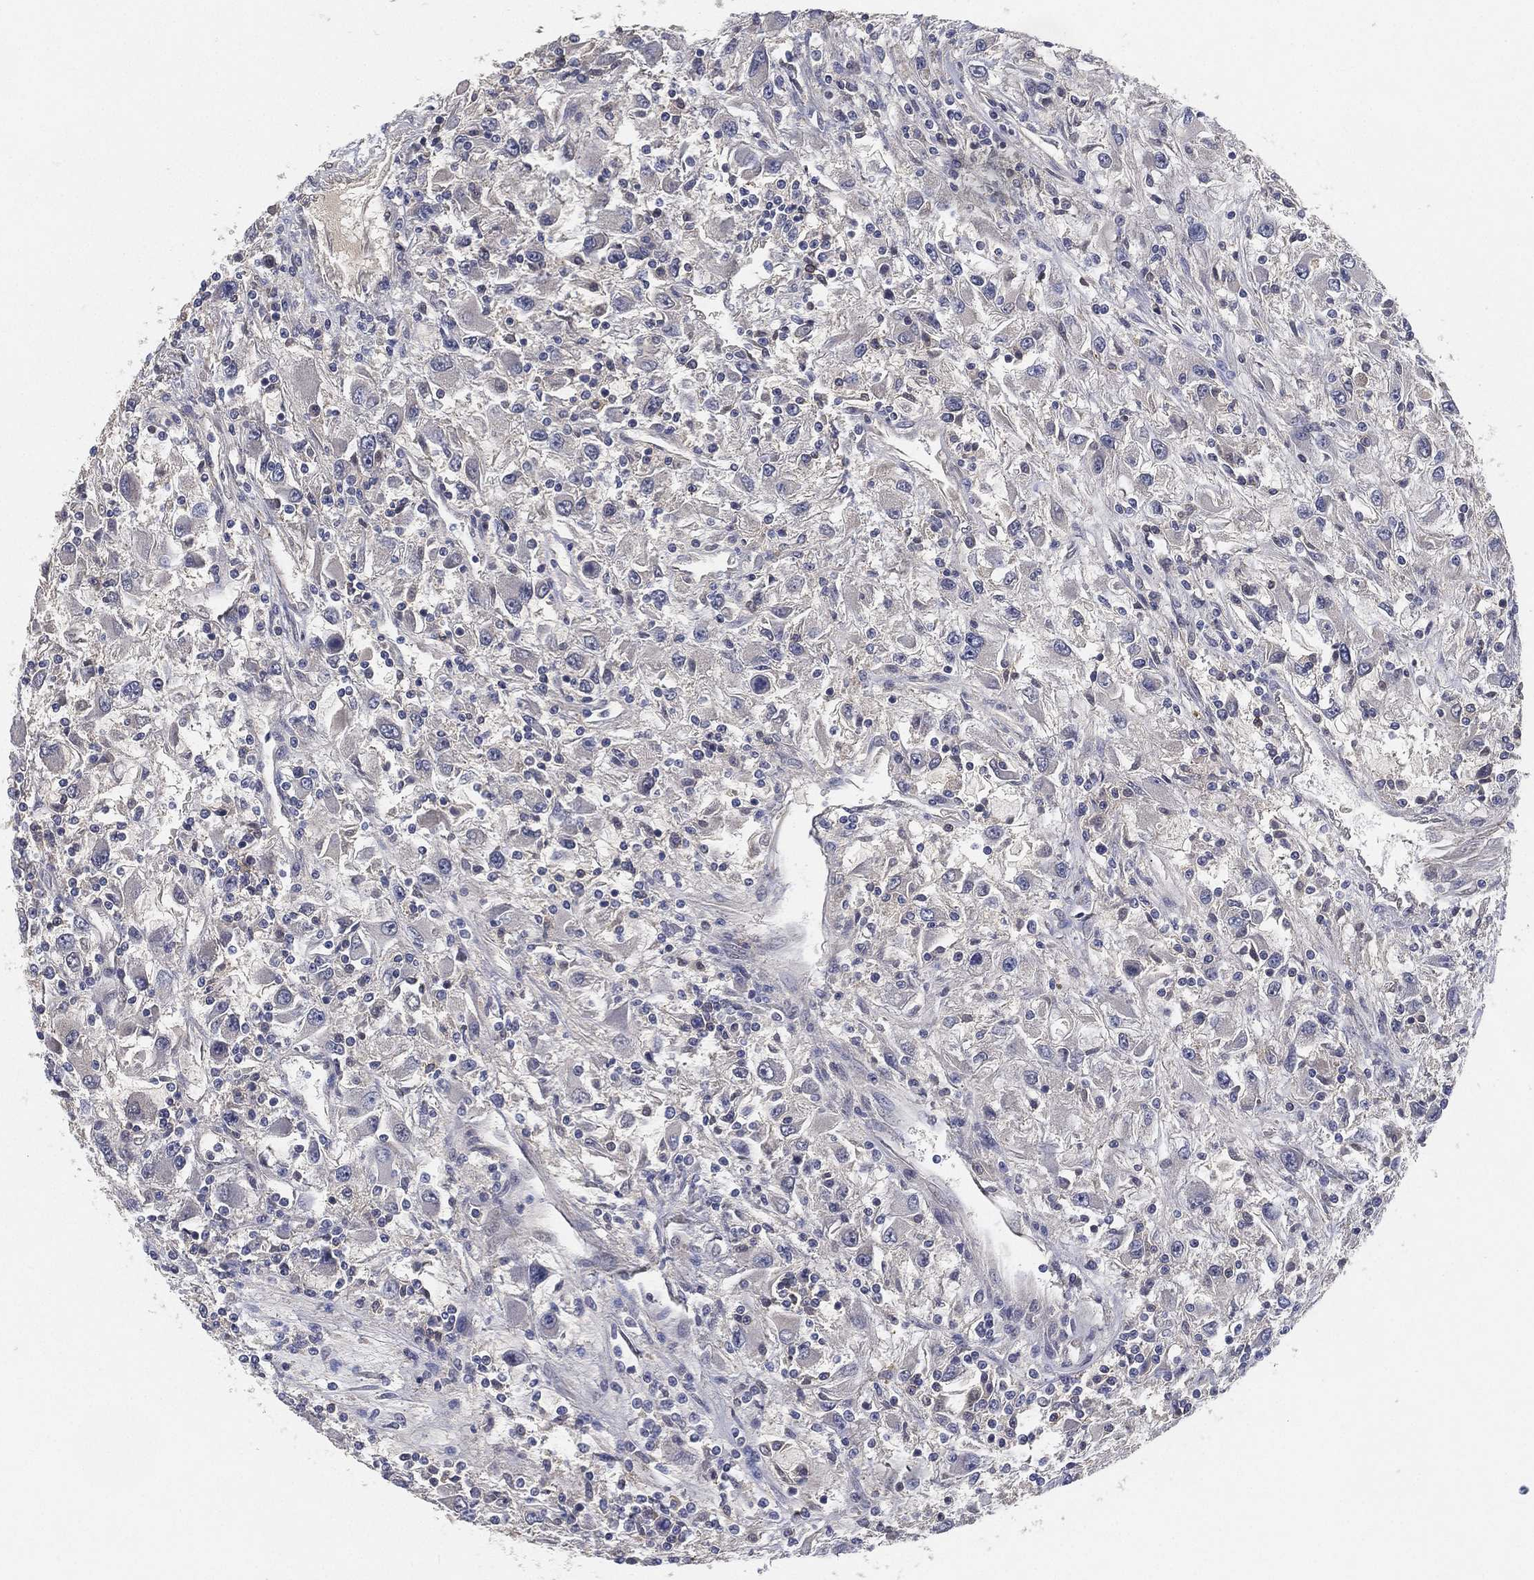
{"staining": {"intensity": "negative", "quantity": "none", "location": "none"}, "tissue": "renal cancer", "cell_type": "Tumor cells", "image_type": "cancer", "snomed": [{"axis": "morphology", "description": "Adenocarcinoma, NOS"}, {"axis": "topography", "description": "Kidney"}], "caption": "Immunohistochemical staining of renal cancer (adenocarcinoma) displays no significant staining in tumor cells.", "gene": "CFAP251", "patient": {"sex": "female", "age": 67}}